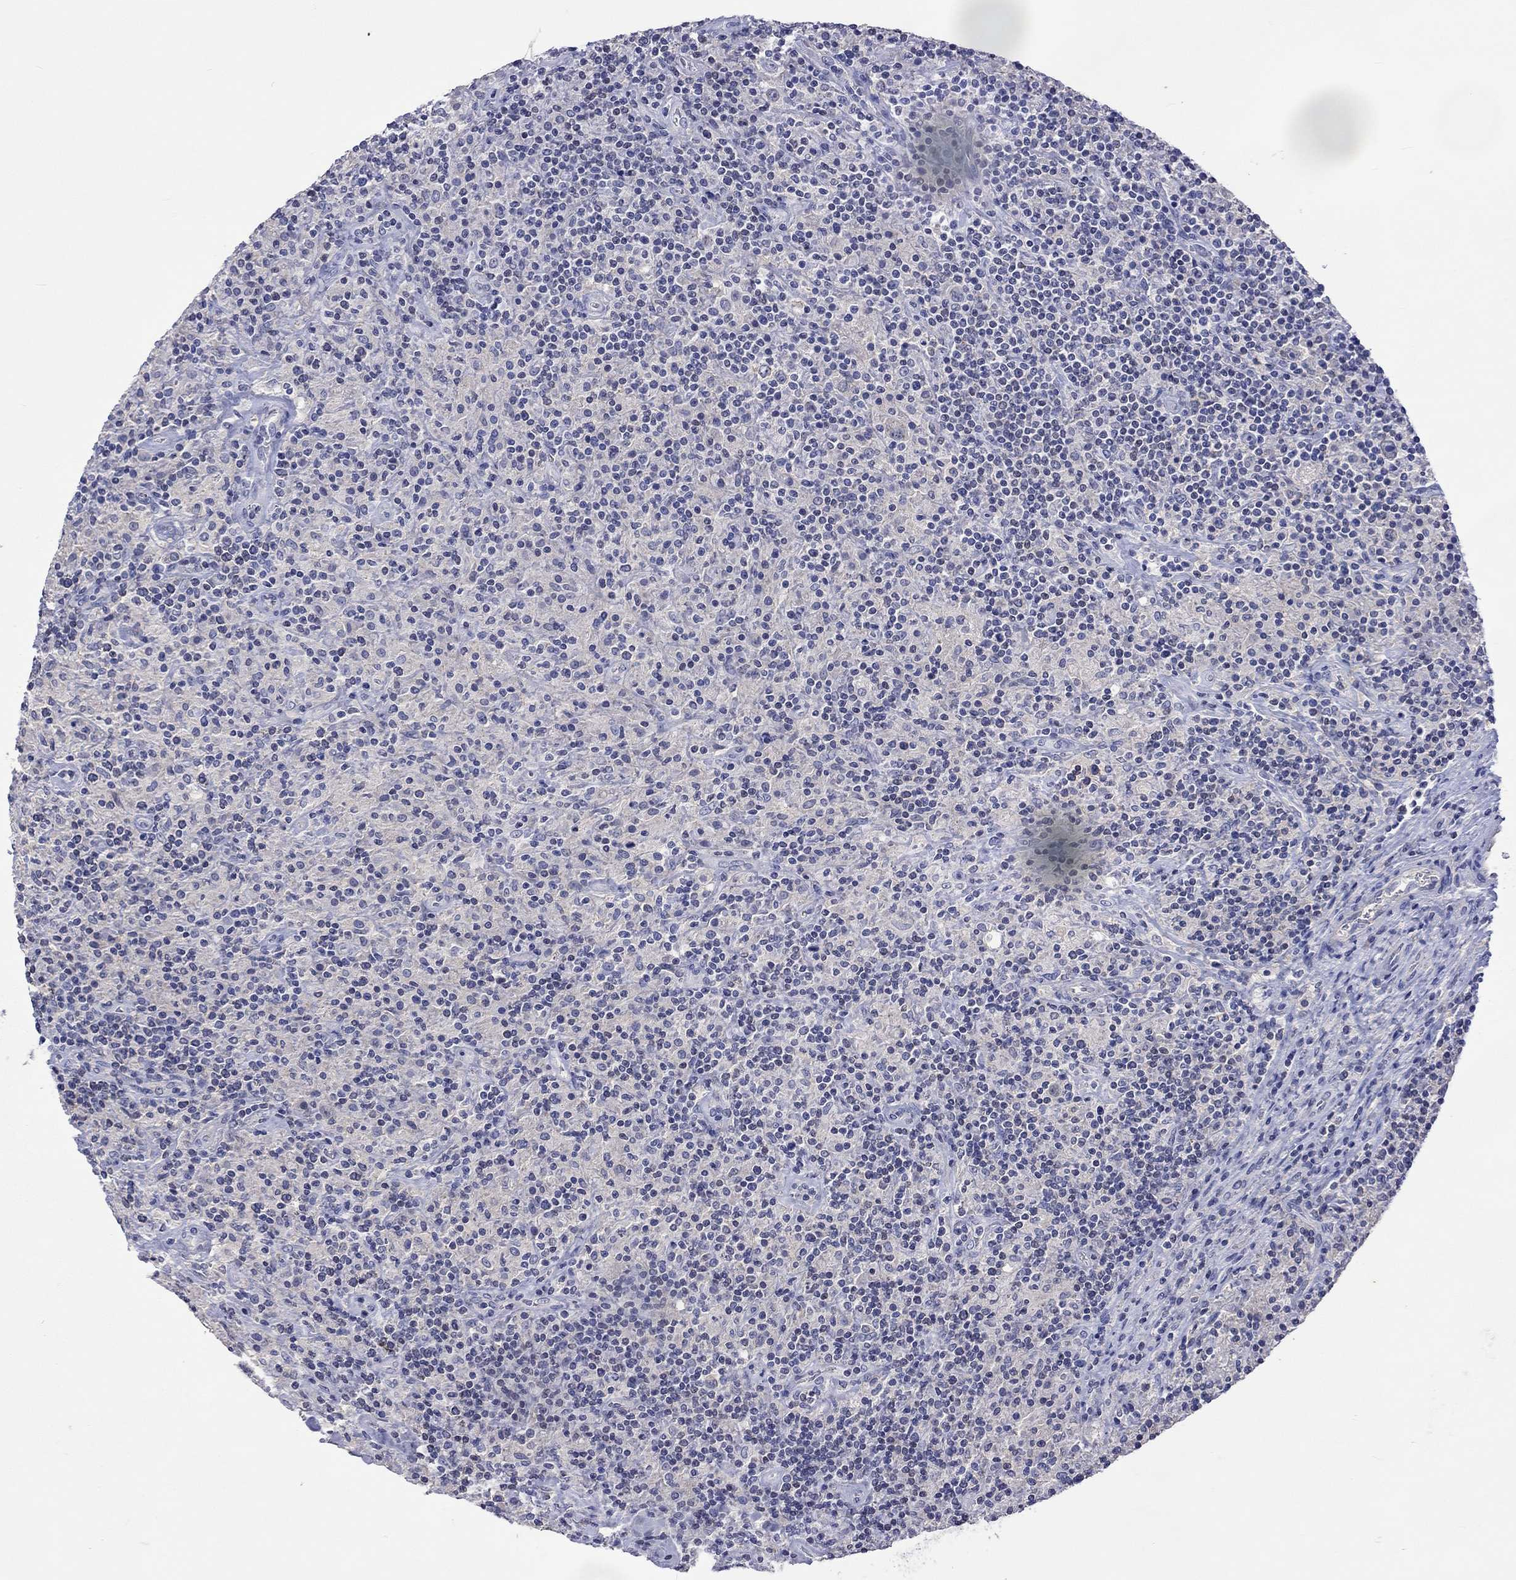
{"staining": {"intensity": "negative", "quantity": "none", "location": "none"}, "tissue": "lymphoma", "cell_type": "Tumor cells", "image_type": "cancer", "snomed": [{"axis": "morphology", "description": "Hodgkin's disease, NOS"}, {"axis": "topography", "description": "Lymph node"}], "caption": "A high-resolution micrograph shows IHC staining of Hodgkin's disease, which reveals no significant expression in tumor cells.", "gene": "LRFN4", "patient": {"sex": "male", "age": 70}}